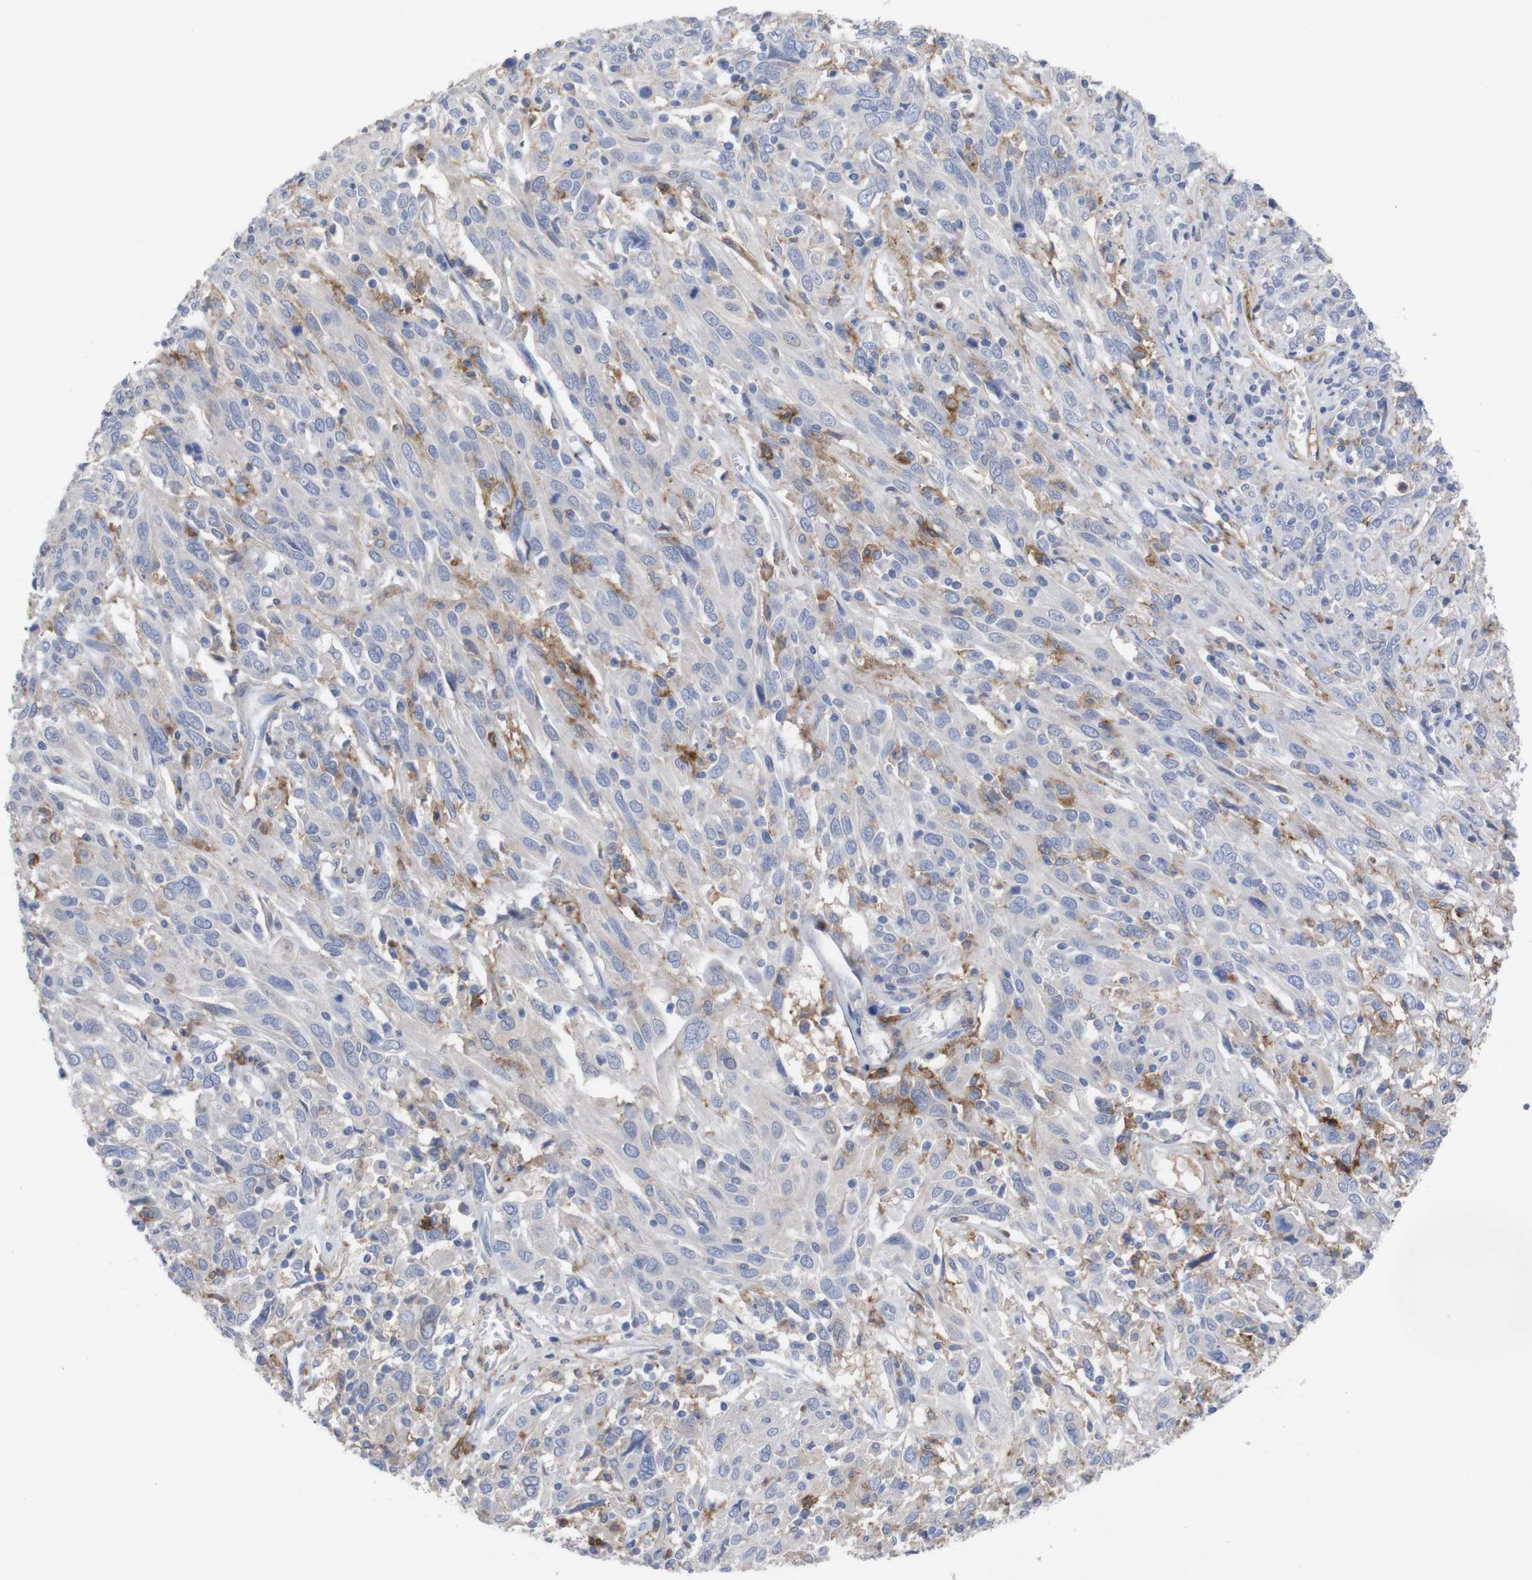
{"staining": {"intensity": "weak", "quantity": "<25%", "location": "cytoplasmic/membranous"}, "tissue": "cervical cancer", "cell_type": "Tumor cells", "image_type": "cancer", "snomed": [{"axis": "morphology", "description": "Squamous cell carcinoma, NOS"}, {"axis": "topography", "description": "Cervix"}], "caption": "Tumor cells show no significant positivity in cervical cancer (squamous cell carcinoma).", "gene": "C5AR1", "patient": {"sex": "female", "age": 46}}